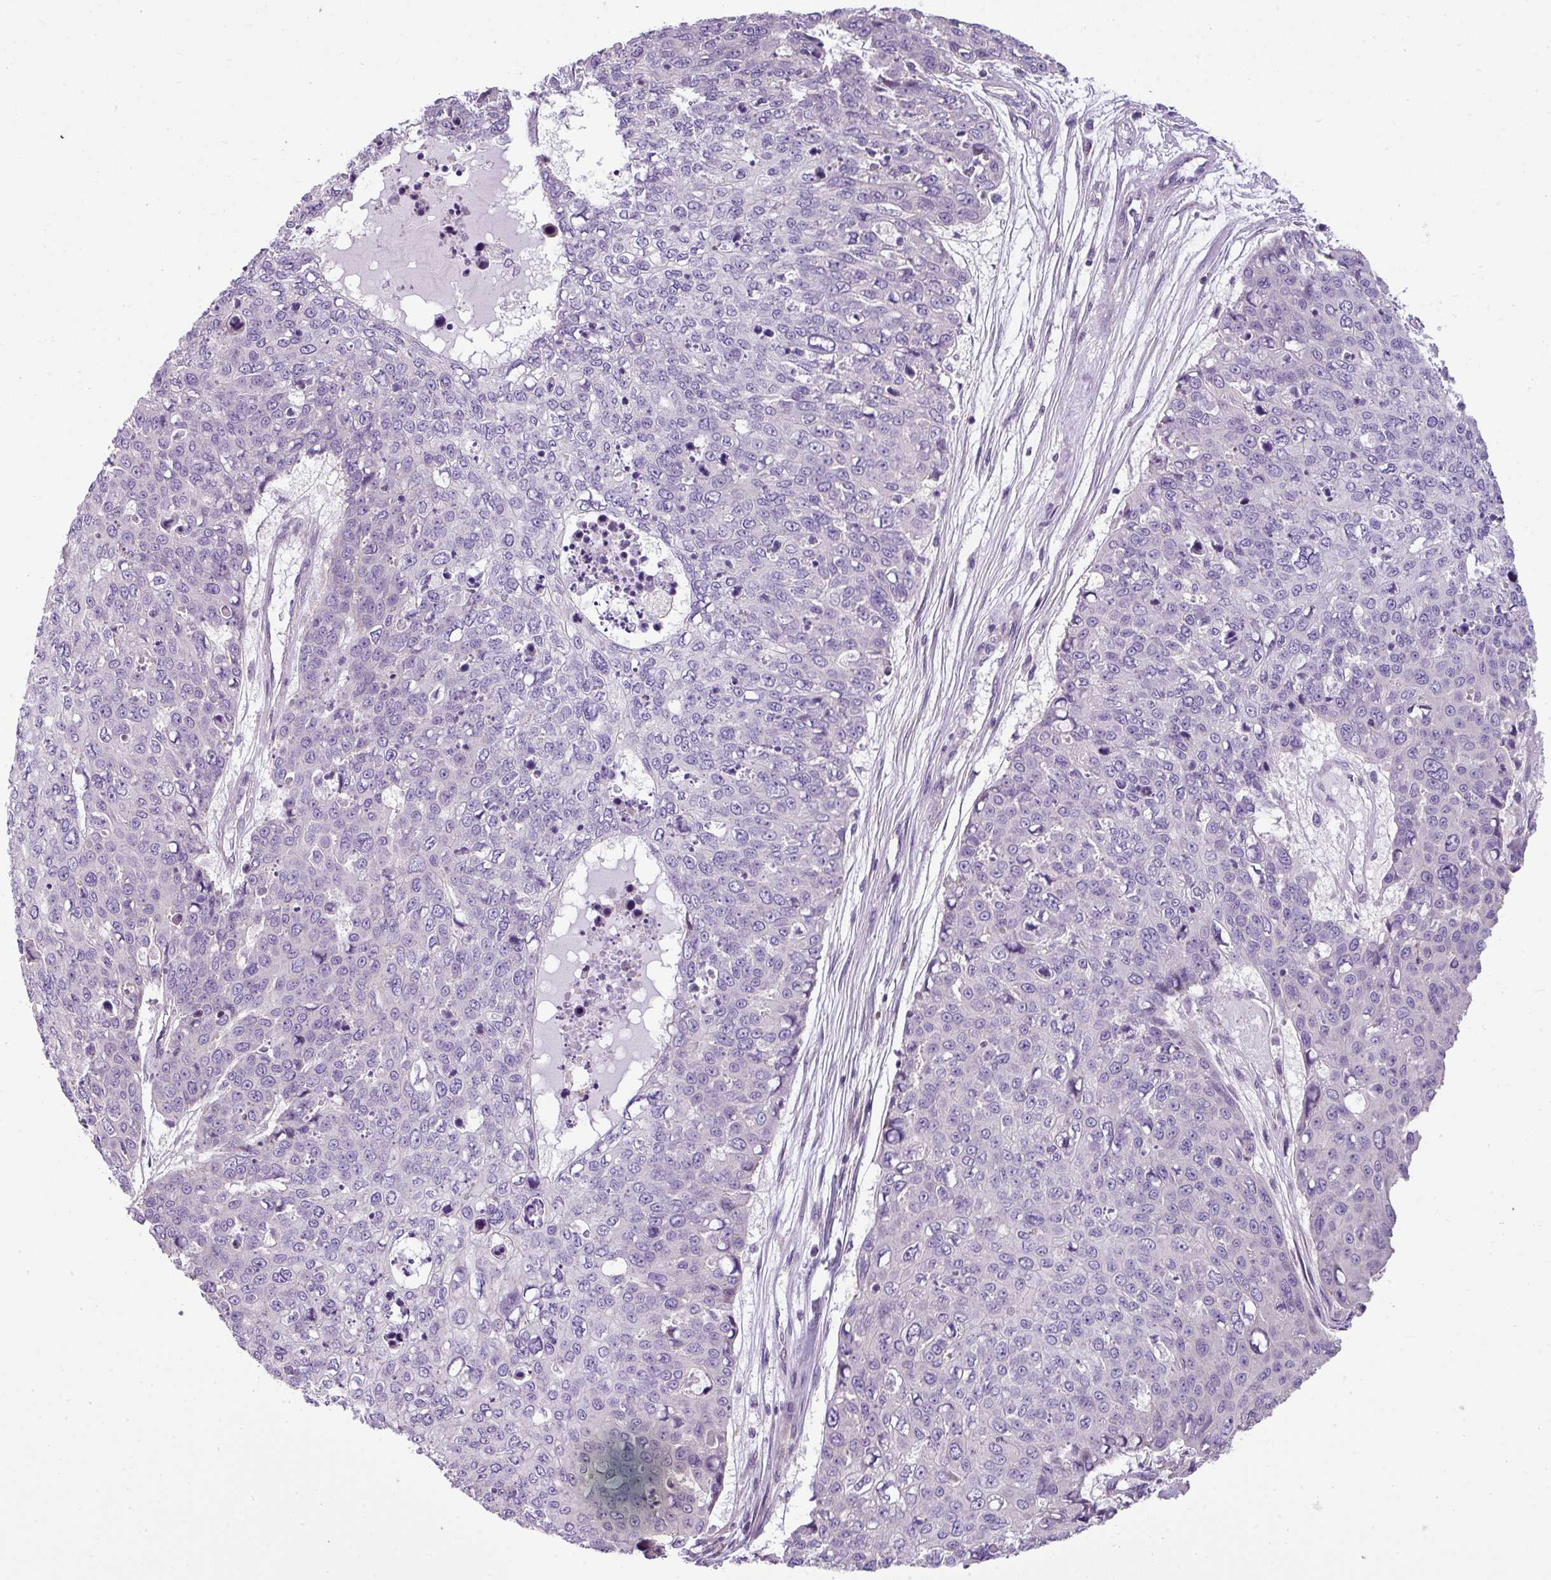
{"staining": {"intensity": "negative", "quantity": "none", "location": "none"}, "tissue": "skin cancer", "cell_type": "Tumor cells", "image_type": "cancer", "snomed": [{"axis": "morphology", "description": "Squamous cell carcinoma, NOS"}, {"axis": "topography", "description": "Skin"}], "caption": "High power microscopy histopathology image of an IHC histopathology image of skin squamous cell carcinoma, revealing no significant staining in tumor cells.", "gene": "PALS2", "patient": {"sex": "male", "age": 71}}